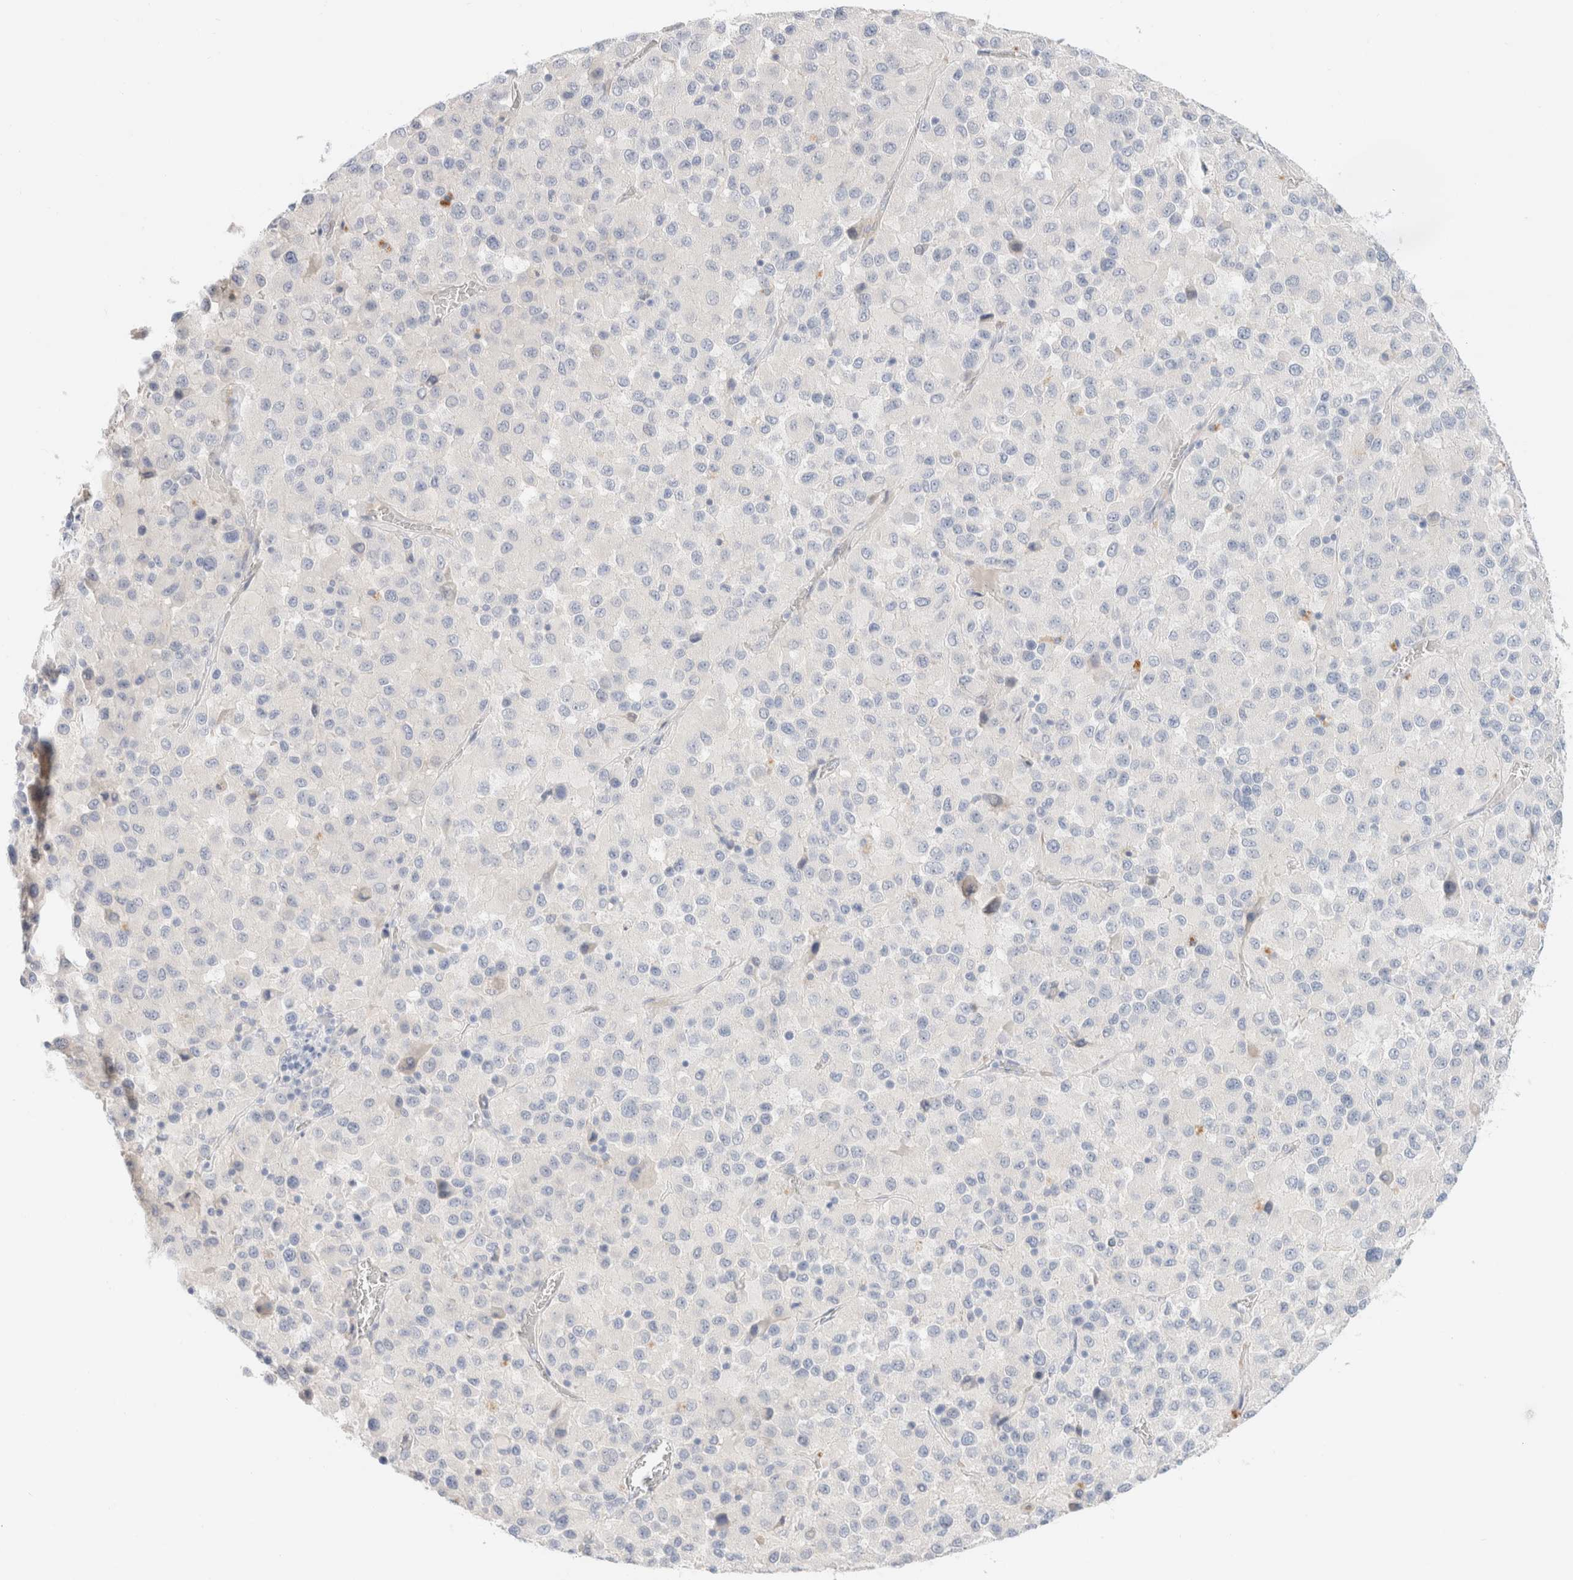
{"staining": {"intensity": "negative", "quantity": "none", "location": "none"}, "tissue": "melanoma", "cell_type": "Tumor cells", "image_type": "cancer", "snomed": [{"axis": "morphology", "description": "Malignant melanoma, Metastatic site"}, {"axis": "topography", "description": "Lung"}], "caption": "IHC photomicrograph of human melanoma stained for a protein (brown), which reveals no expression in tumor cells.", "gene": "CPQ", "patient": {"sex": "male", "age": 64}}